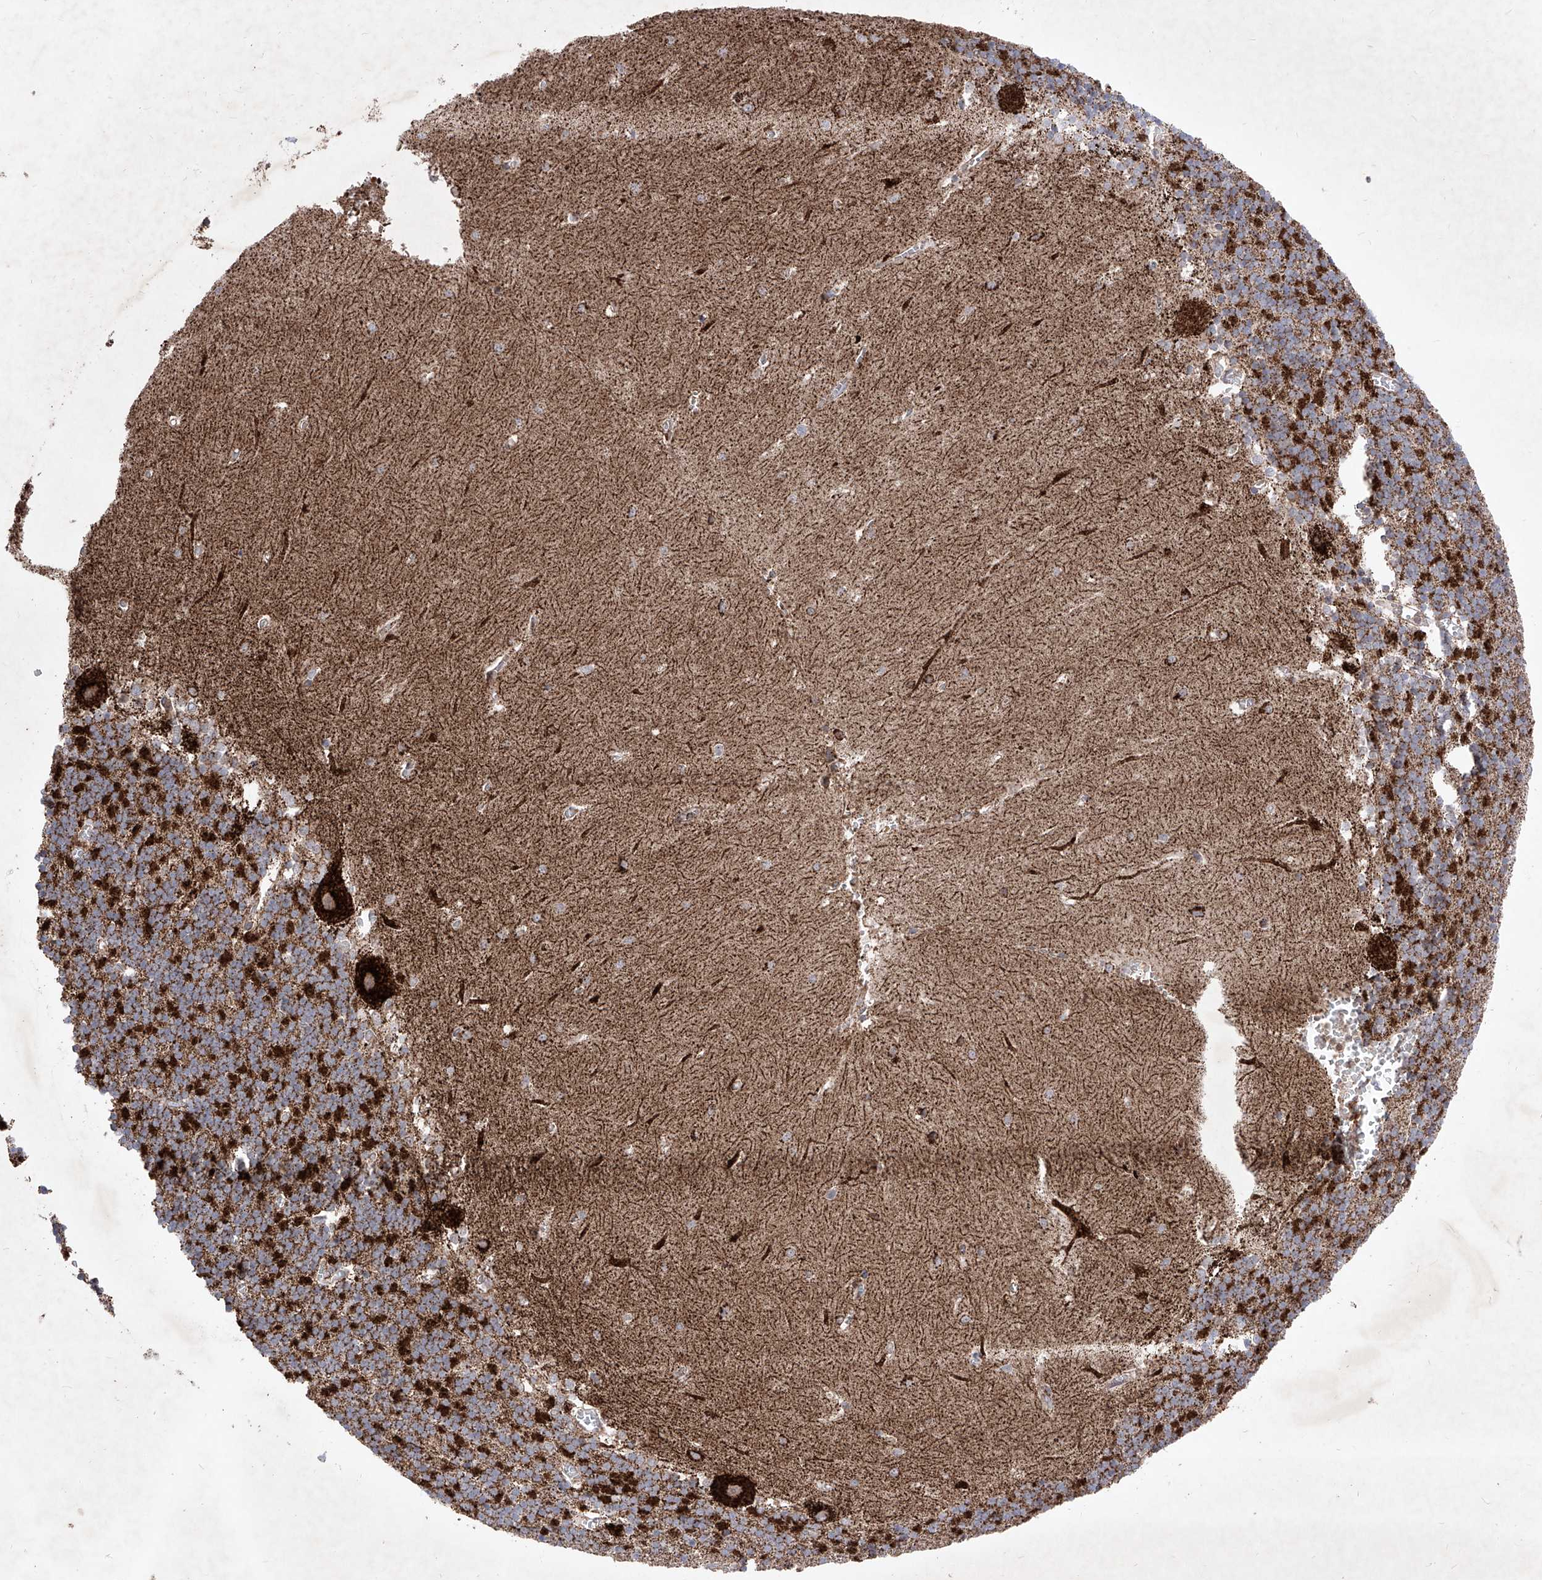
{"staining": {"intensity": "moderate", "quantity": ">75%", "location": "cytoplasmic/membranous"}, "tissue": "cerebellum", "cell_type": "Cells in granular layer", "image_type": "normal", "snomed": [{"axis": "morphology", "description": "Normal tissue, NOS"}, {"axis": "topography", "description": "Cerebellum"}], "caption": "Cerebellum stained with a brown dye exhibits moderate cytoplasmic/membranous positive staining in approximately >75% of cells in granular layer.", "gene": "SEMA6A", "patient": {"sex": "male", "age": 37}}